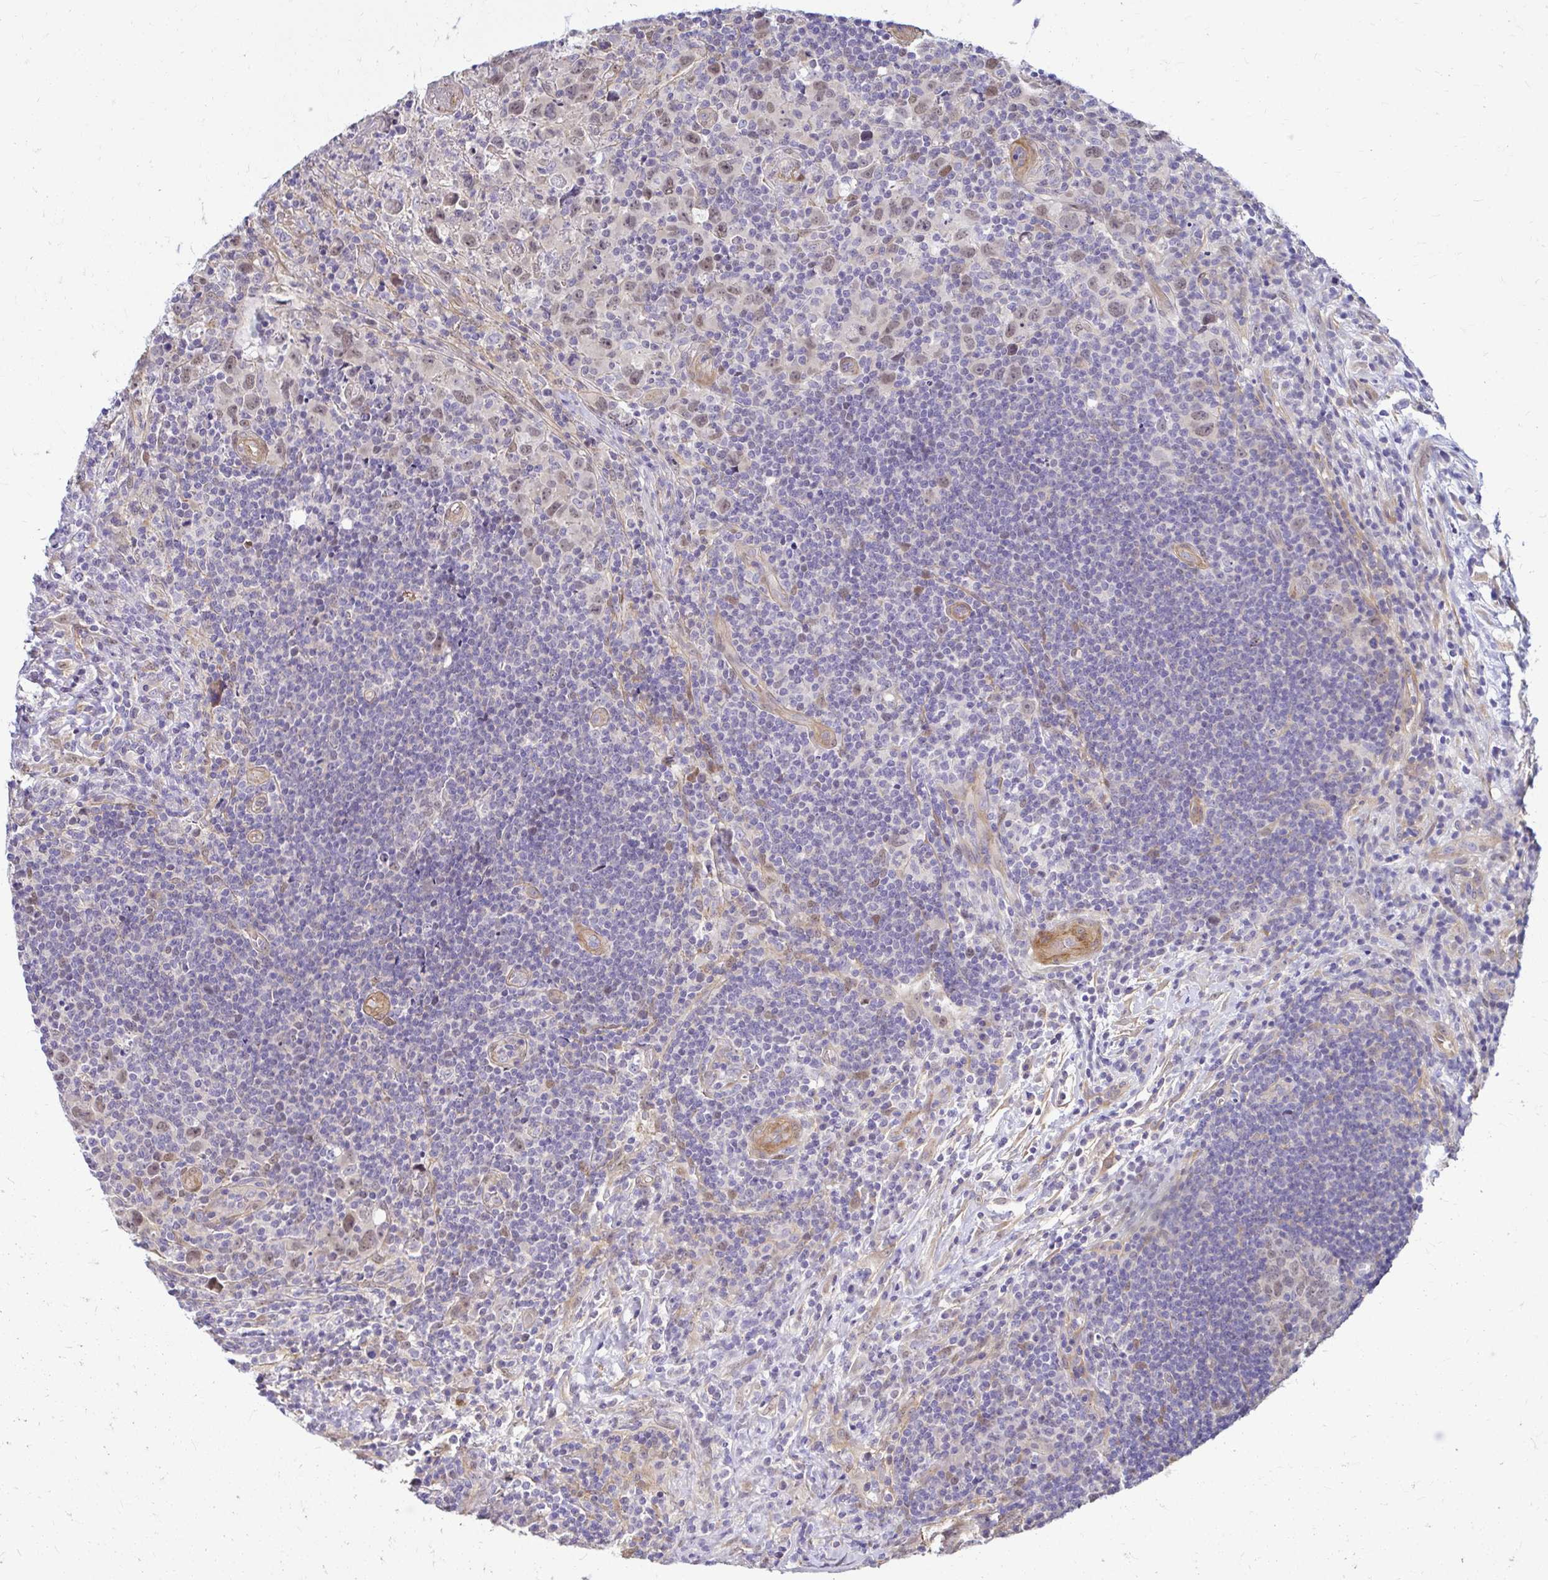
{"staining": {"intensity": "weak", "quantity": "25%-75%", "location": "cytoplasmic/membranous,nuclear"}, "tissue": "lymphoma", "cell_type": "Tumor cells", "image_type": "cancer", "snomed": [{"axis": "morphology", "description": "Hodgkin's disease, NOS"}, {"axis": "topography", "description": "Lymph node"}], "caption": "Tumor cells exhibit weak cytoplasmic/membranous and nuclear expression in approximately 25%-75% of cells in lymphoma. (DAB = brown stain, brightfield microscopy at high magnification).", "gene": "YAP1", "patient": {"sex": "female", "age": 18}}